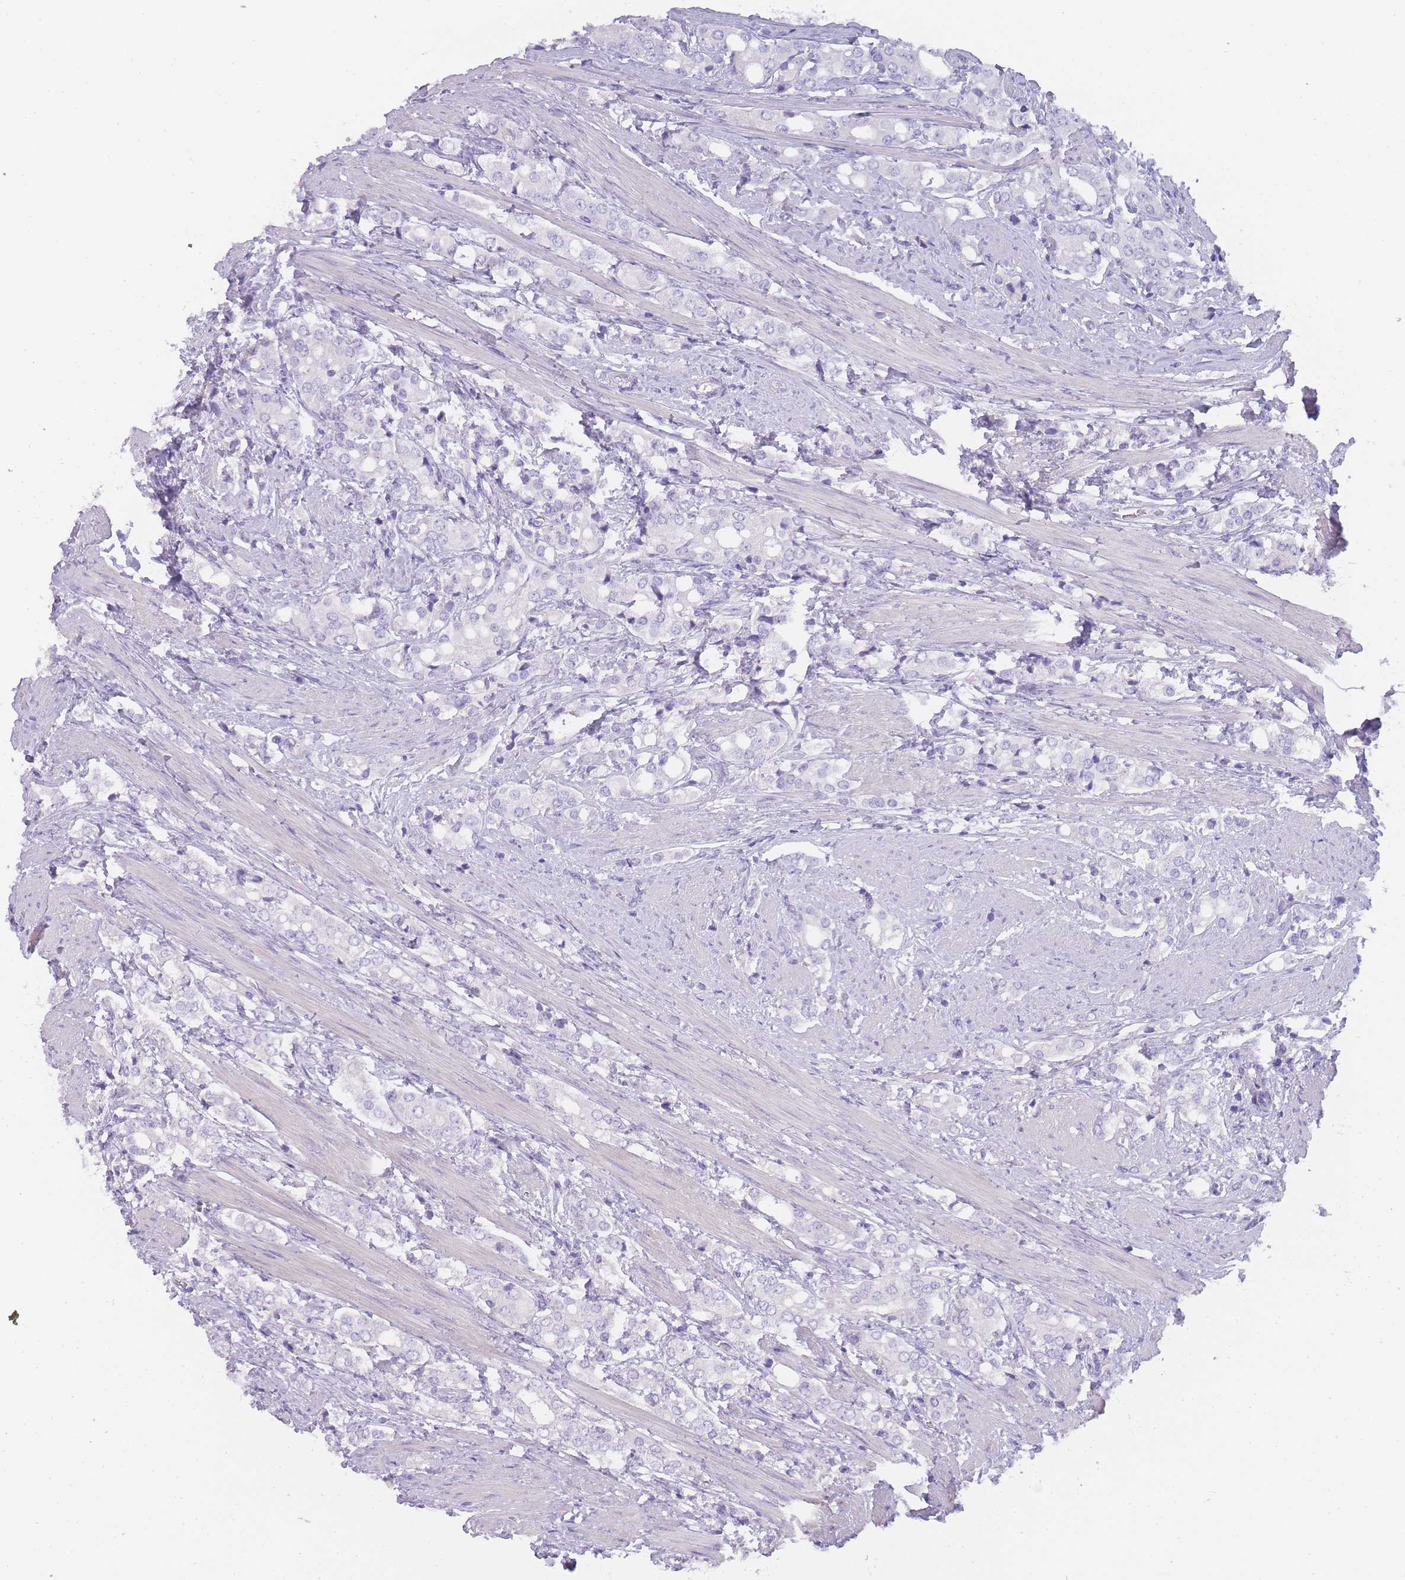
{"staining": {"intensity": "negative", "quantity": "none", "location": "none"}, "tissue": "prostate cancer", "cell_type": "Tumor cells", "image_type": "cancer", "snomed": [{"axis": "morphology", "description": "Adenocarcinoma, High grade"}, {"axis": "topography", "description": "Prostate"}], "caption": "Tumor cells show no significant staining in prostate high-grade adenocarcinoma.", "gene": "TCP11", "patient": {"sex": "male", "age": 71}}